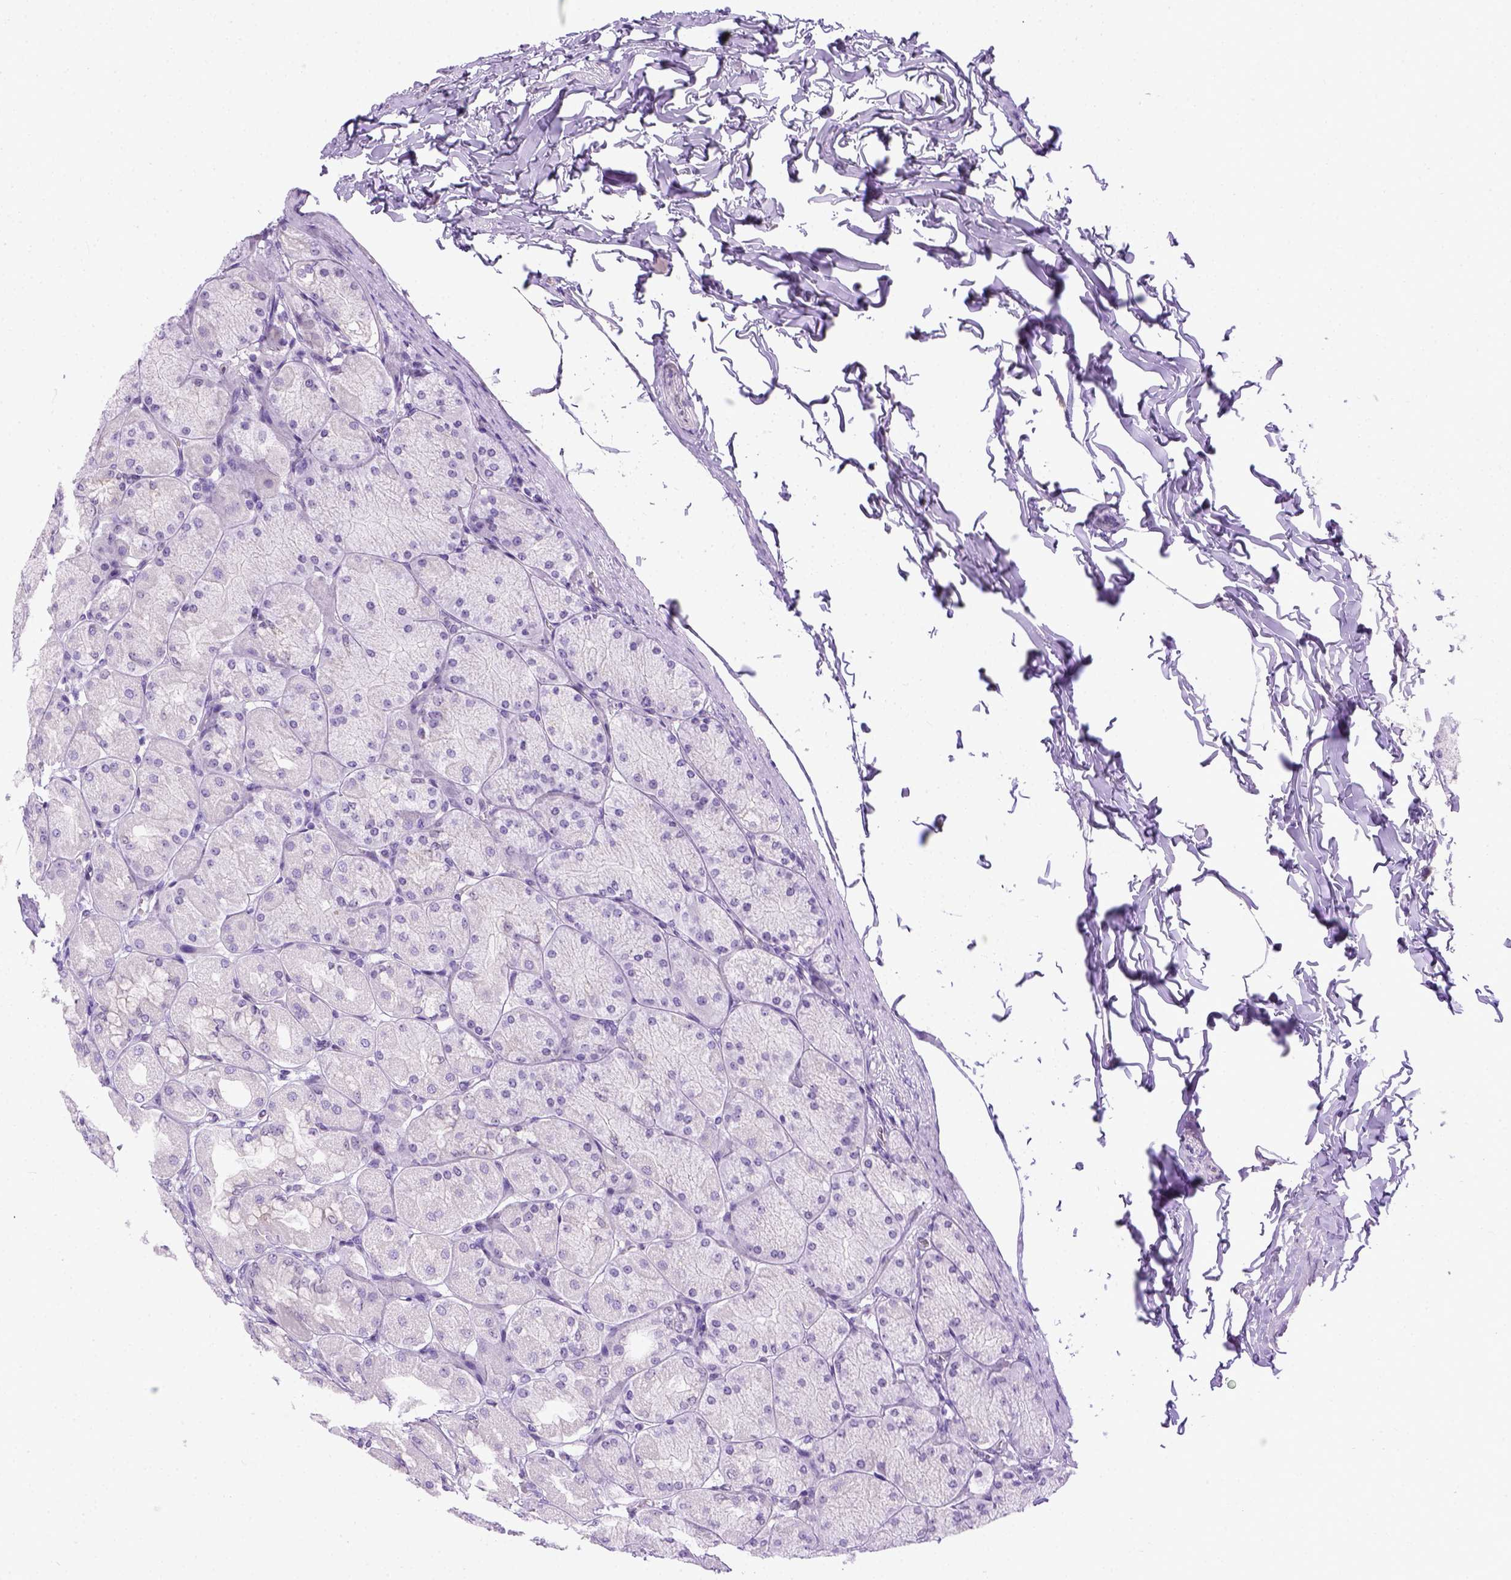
{"staining": {"intensity": "weak", "quantity": "<25%", "location": "cytoplasmic/membranous"}, "tissue": "stomach", "cell_type": "Glandular cells", "image_type": "normal", "snomed": [{"axis": "morphology", "description": "Normal tissue, NOS"}, {"axis": "topography", "description": "Stomach, upper"}], "caption": "A high-resolution histopathology image shows immunohistochemistry (IHC) staining of benign stomach, which reveals no significant staining in glandular cells.", "gene": "FAM184B", "patient": {"sex": "female", "age": 56}}